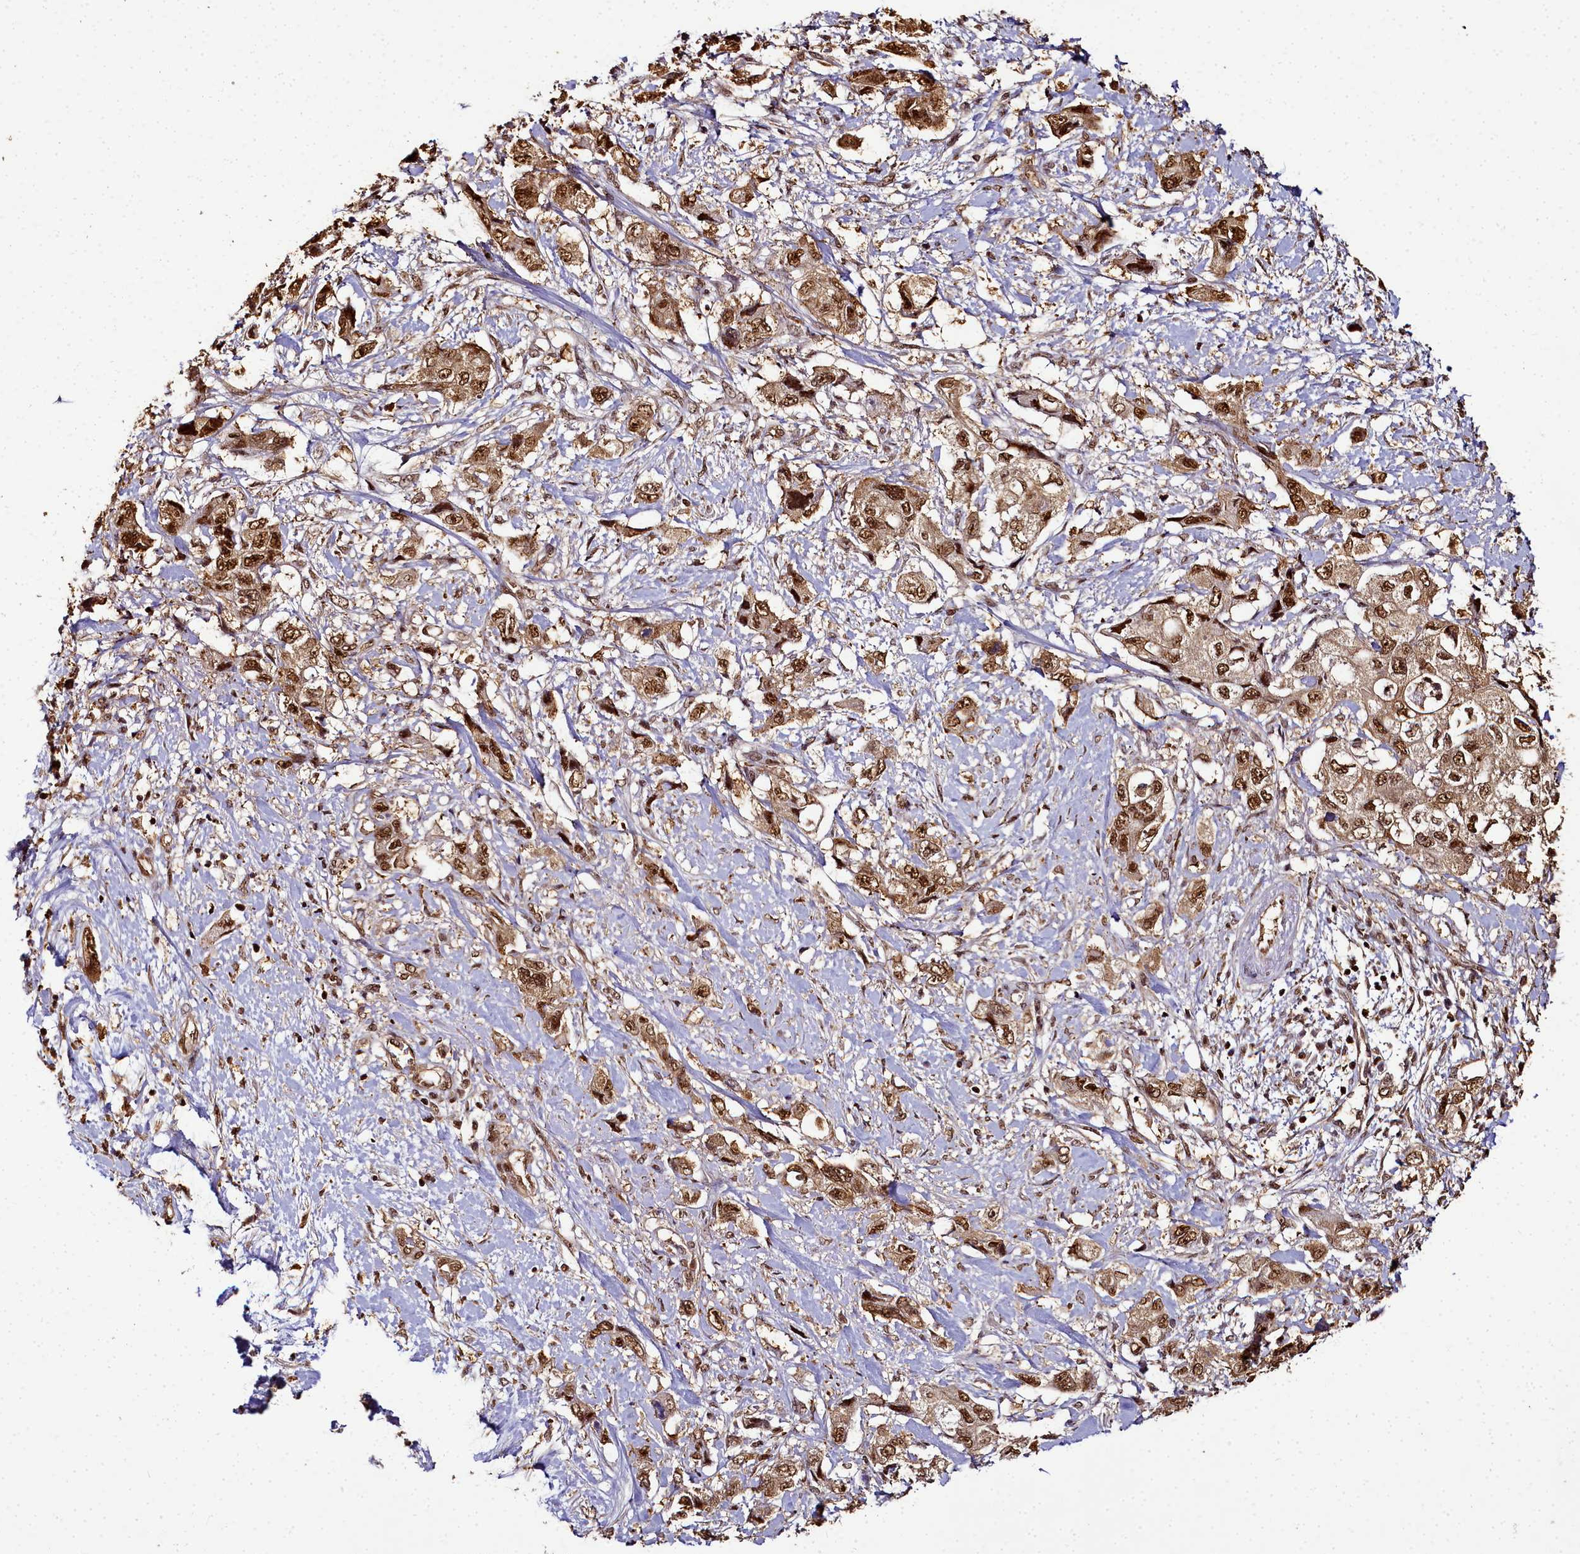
{"staining": {"intensity": "moderate", "quantity": ">75%", "location": "cytoplasmic/membranous,nuclear"}, "tissue": "pancreatic cancer", "cell_type": "Tumor cells", "image_type": "cancer", "snomed": [{"axis": "morphology", "description": "Adenocarcinoma, NOS"}, {"axis": "topography", "description": "Pancreas"}], "caption": "Brown immunohistochemical staining in human pancreatic cancer reveals moderate cytoplasmic/membranous and nuclear staining in about >75% of tumor cells.", "gene": "PPP4C", "patient": {"sex": "female", "age": 73}}